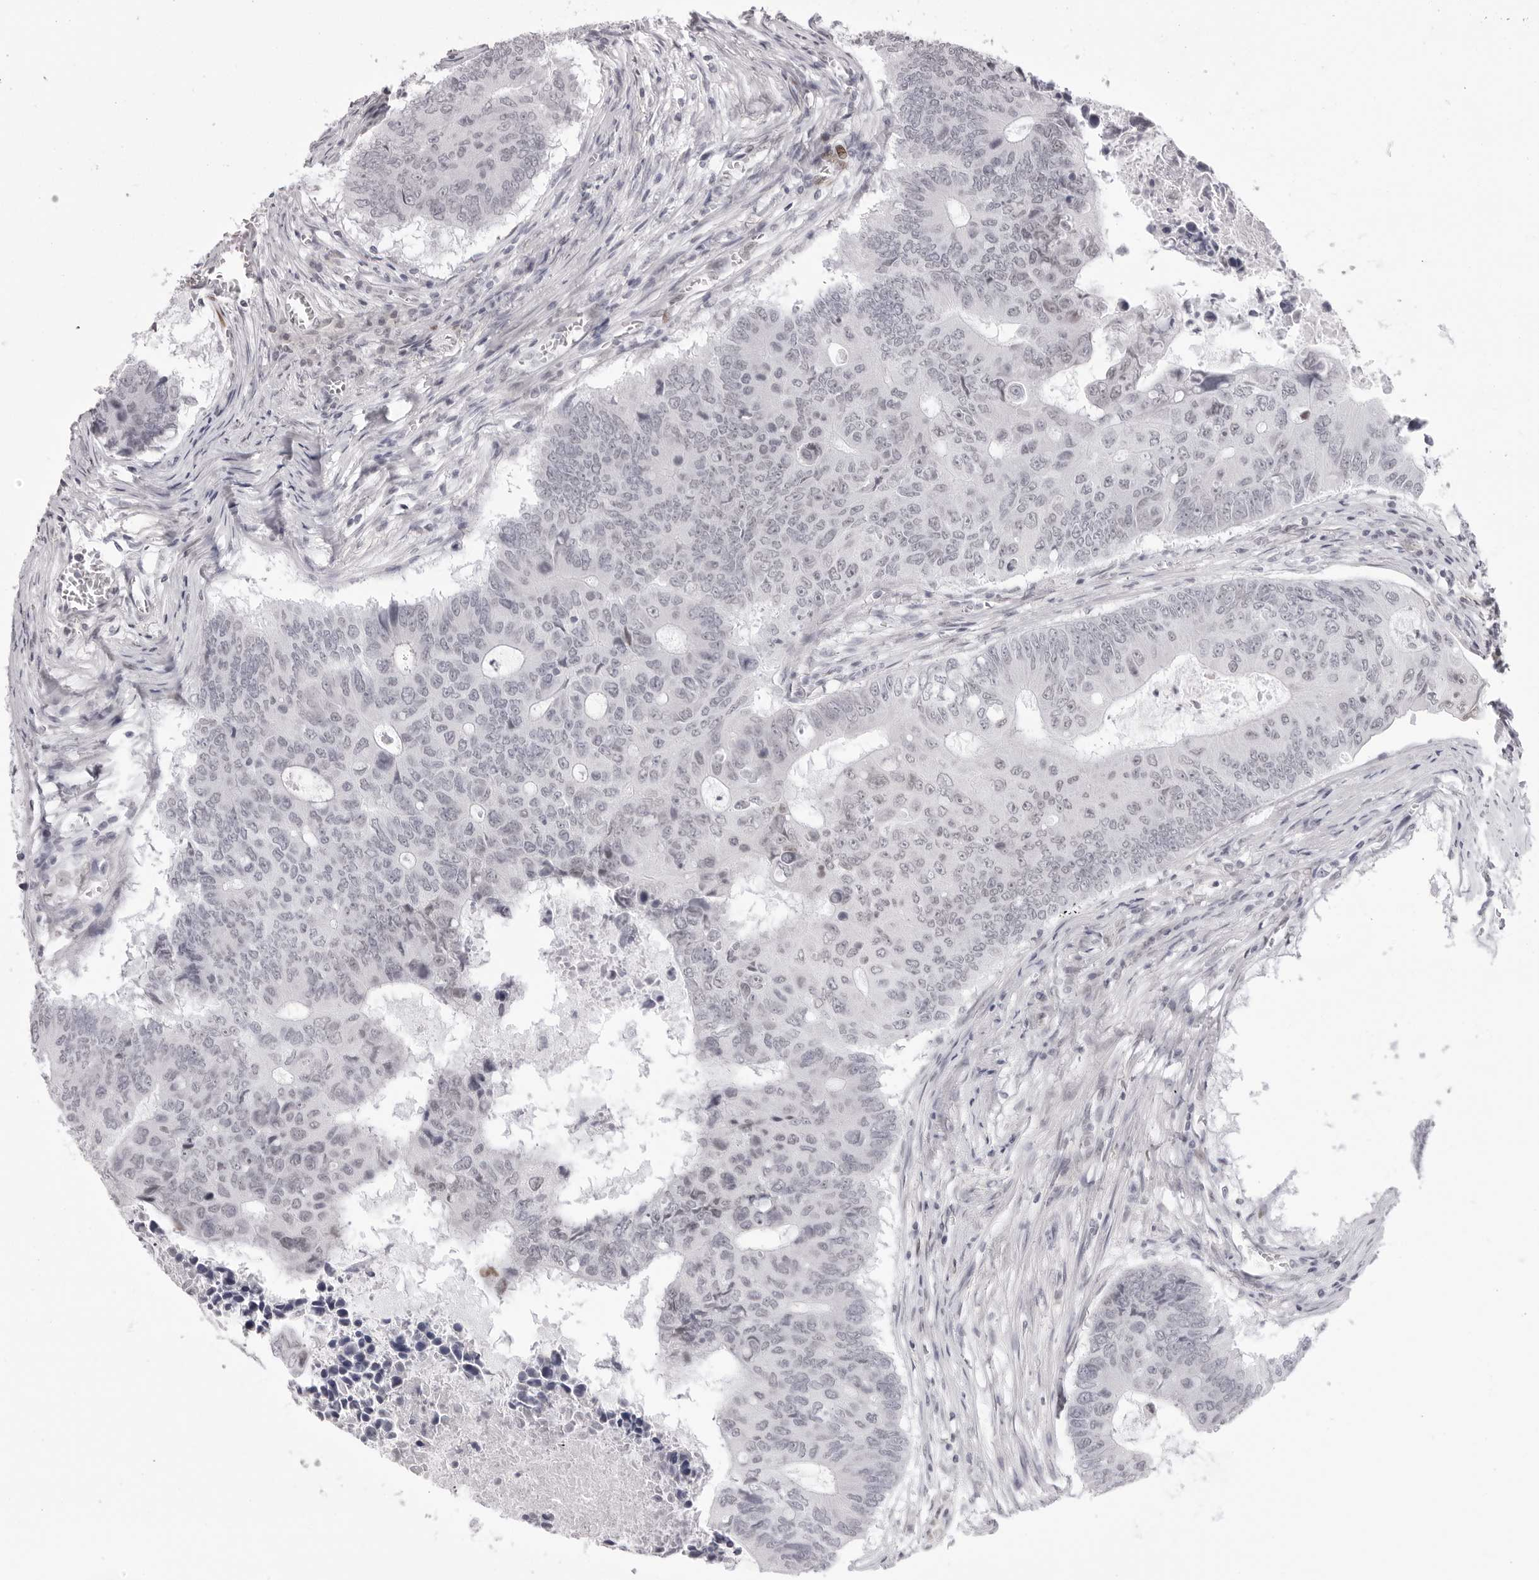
{"staining": {"intensity": "negative", "quantity": "none", "location": "none"}, "tissue": "colorectal cancer", "cell_type": "Tumor cells", "image_type": "cancer", "snomed": [{"axis": "morphology", "description": "Adenocarcinoma, NOS"}, {"axis": "topography", "description": "Colon"}], "caption": "Colorectal adenocarcinoma was stained to show a protein in brown. There is no significant positivity in tumor cells.", "gene": "MAFK", "patient": {"sex": "male", "age": 87}}